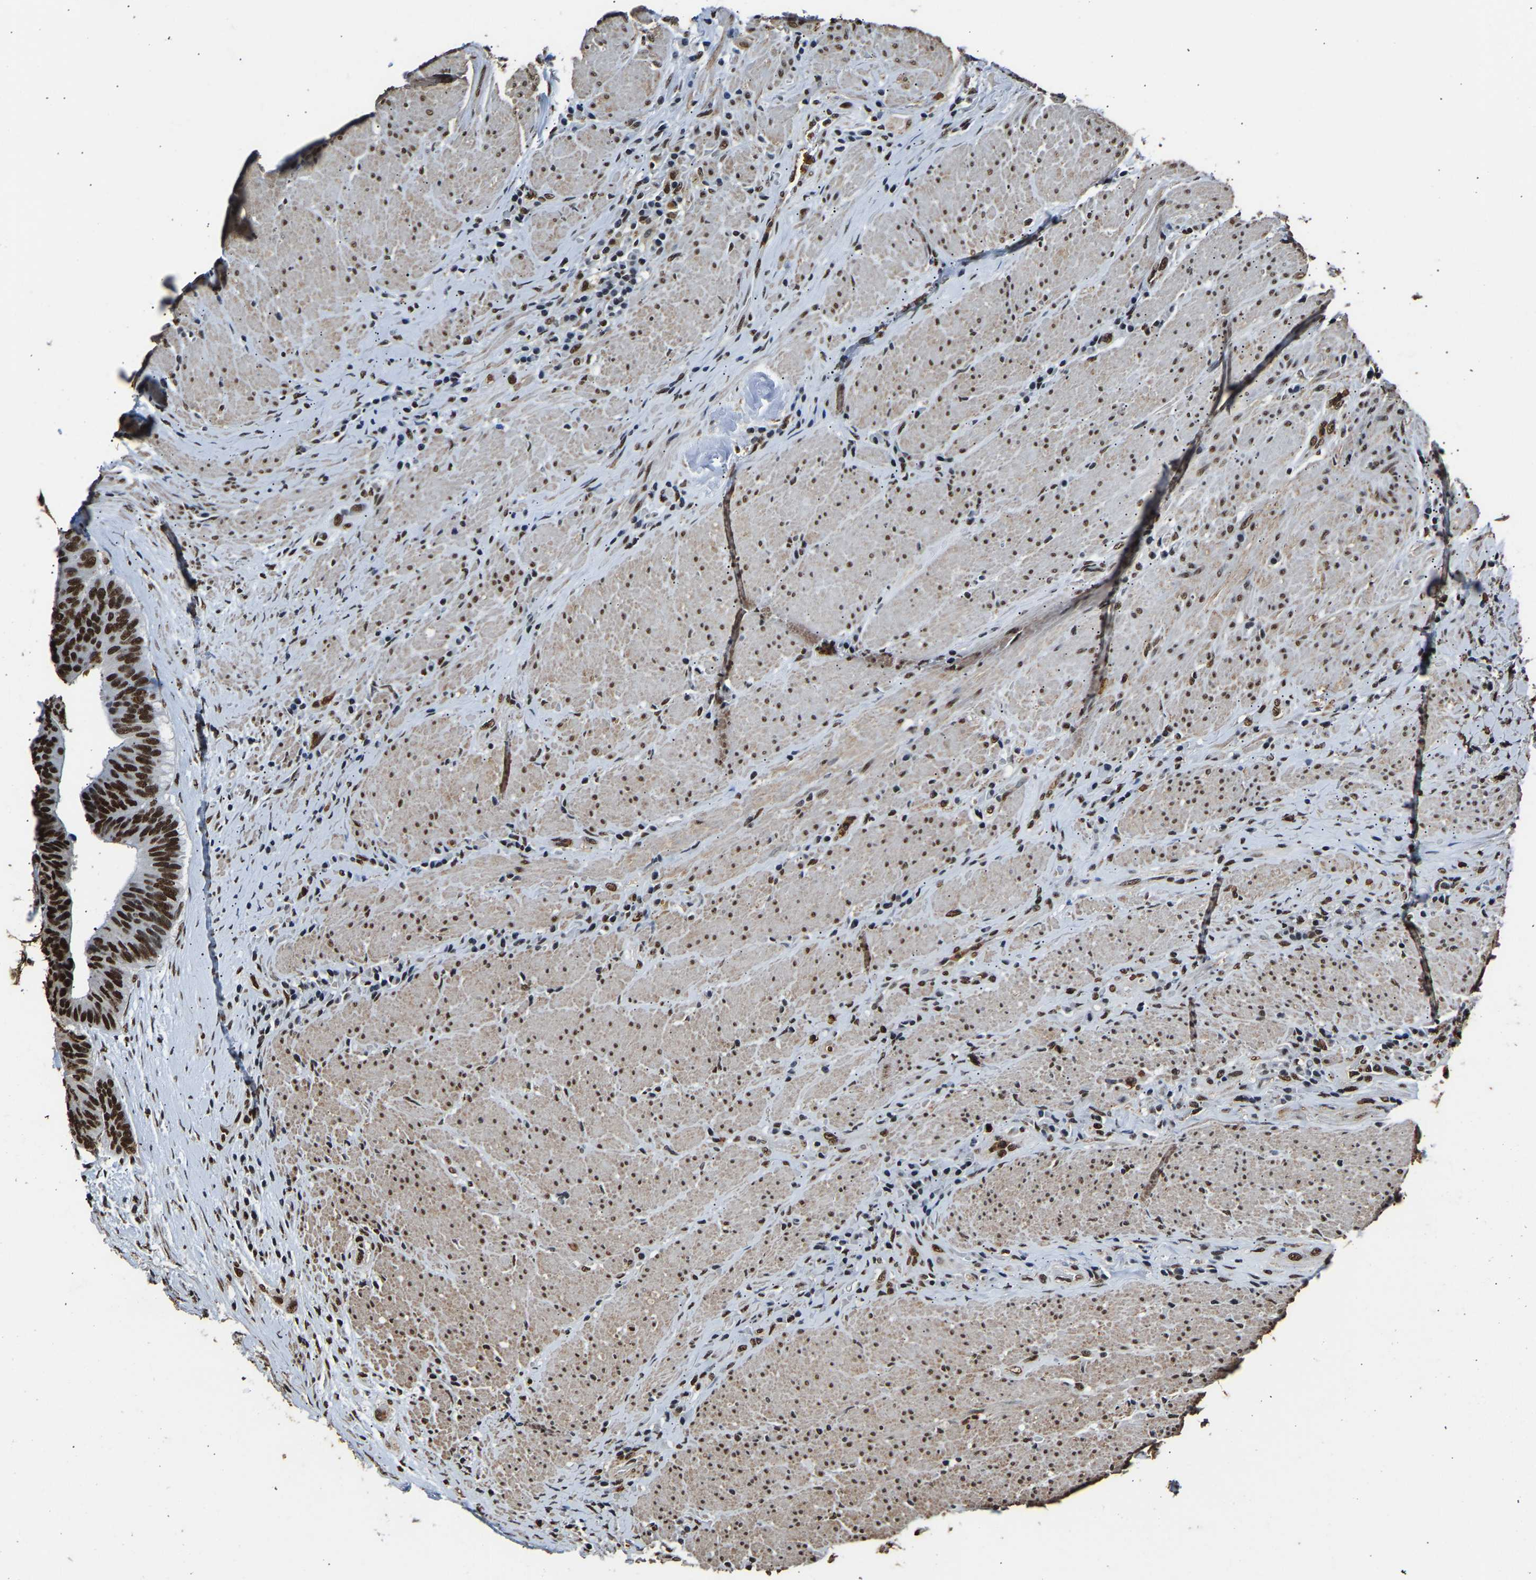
{"staining": {"intensity": "strong", "quantity": ">75%", "location": "nuclear"}, "tissue": "colorectal cancer", "cell_type": "Tumor cells", "image_type": "cancer", "snomed": [{"axis": "morphology", "description": "Adenocarcinoma, NOS"}, {"axis": "topography", "description": "Rectum"}], "caption": "Immunohistochemical staining of human colorectal cancer reveals high levels of strong nuclear staining in approximately >75% of tumor cells. (Brightfield microscopy of DAB IHC at high magnification).", "gene": "SAFB", "patient": {"sex": "male", "age": 72}}